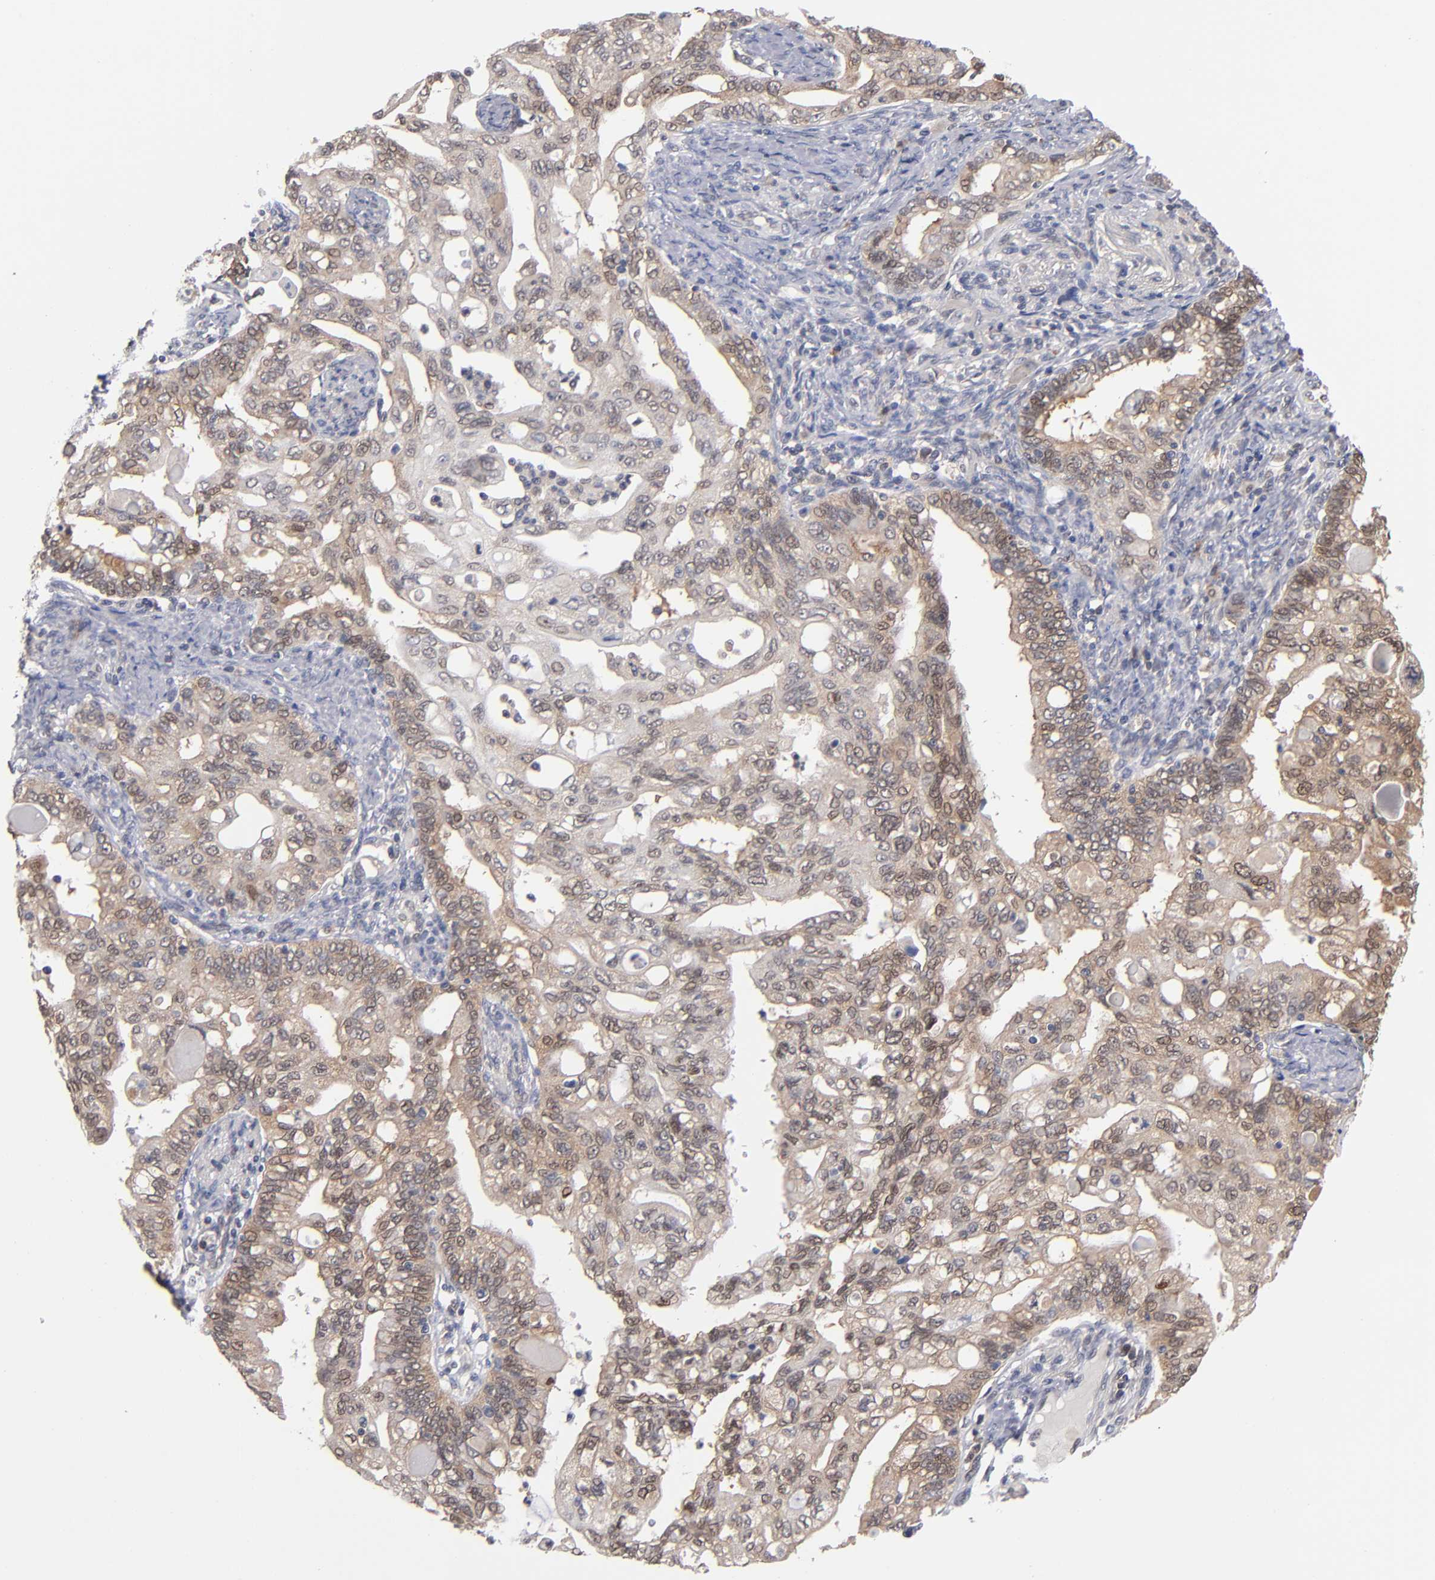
{"staining": {"intensity": "weak", "quantity": "25%-75%", "location": "cytoplasmic/membranous"}, "tissue": "pancreatic cancer", "cell_type": "Tumor cells", "image_type": "cancer", "snomed": [{"axis": "morphology", "description": "Normal tissue, NOS"}, {"axis": "topography", "description": "Pancreas"}], "caption": "Human pancreatic cancer stained with a protein marker shows weak staining in tumor cells.", "gene": "ALG13", "patient": {"sex": "male", "age": 42}}